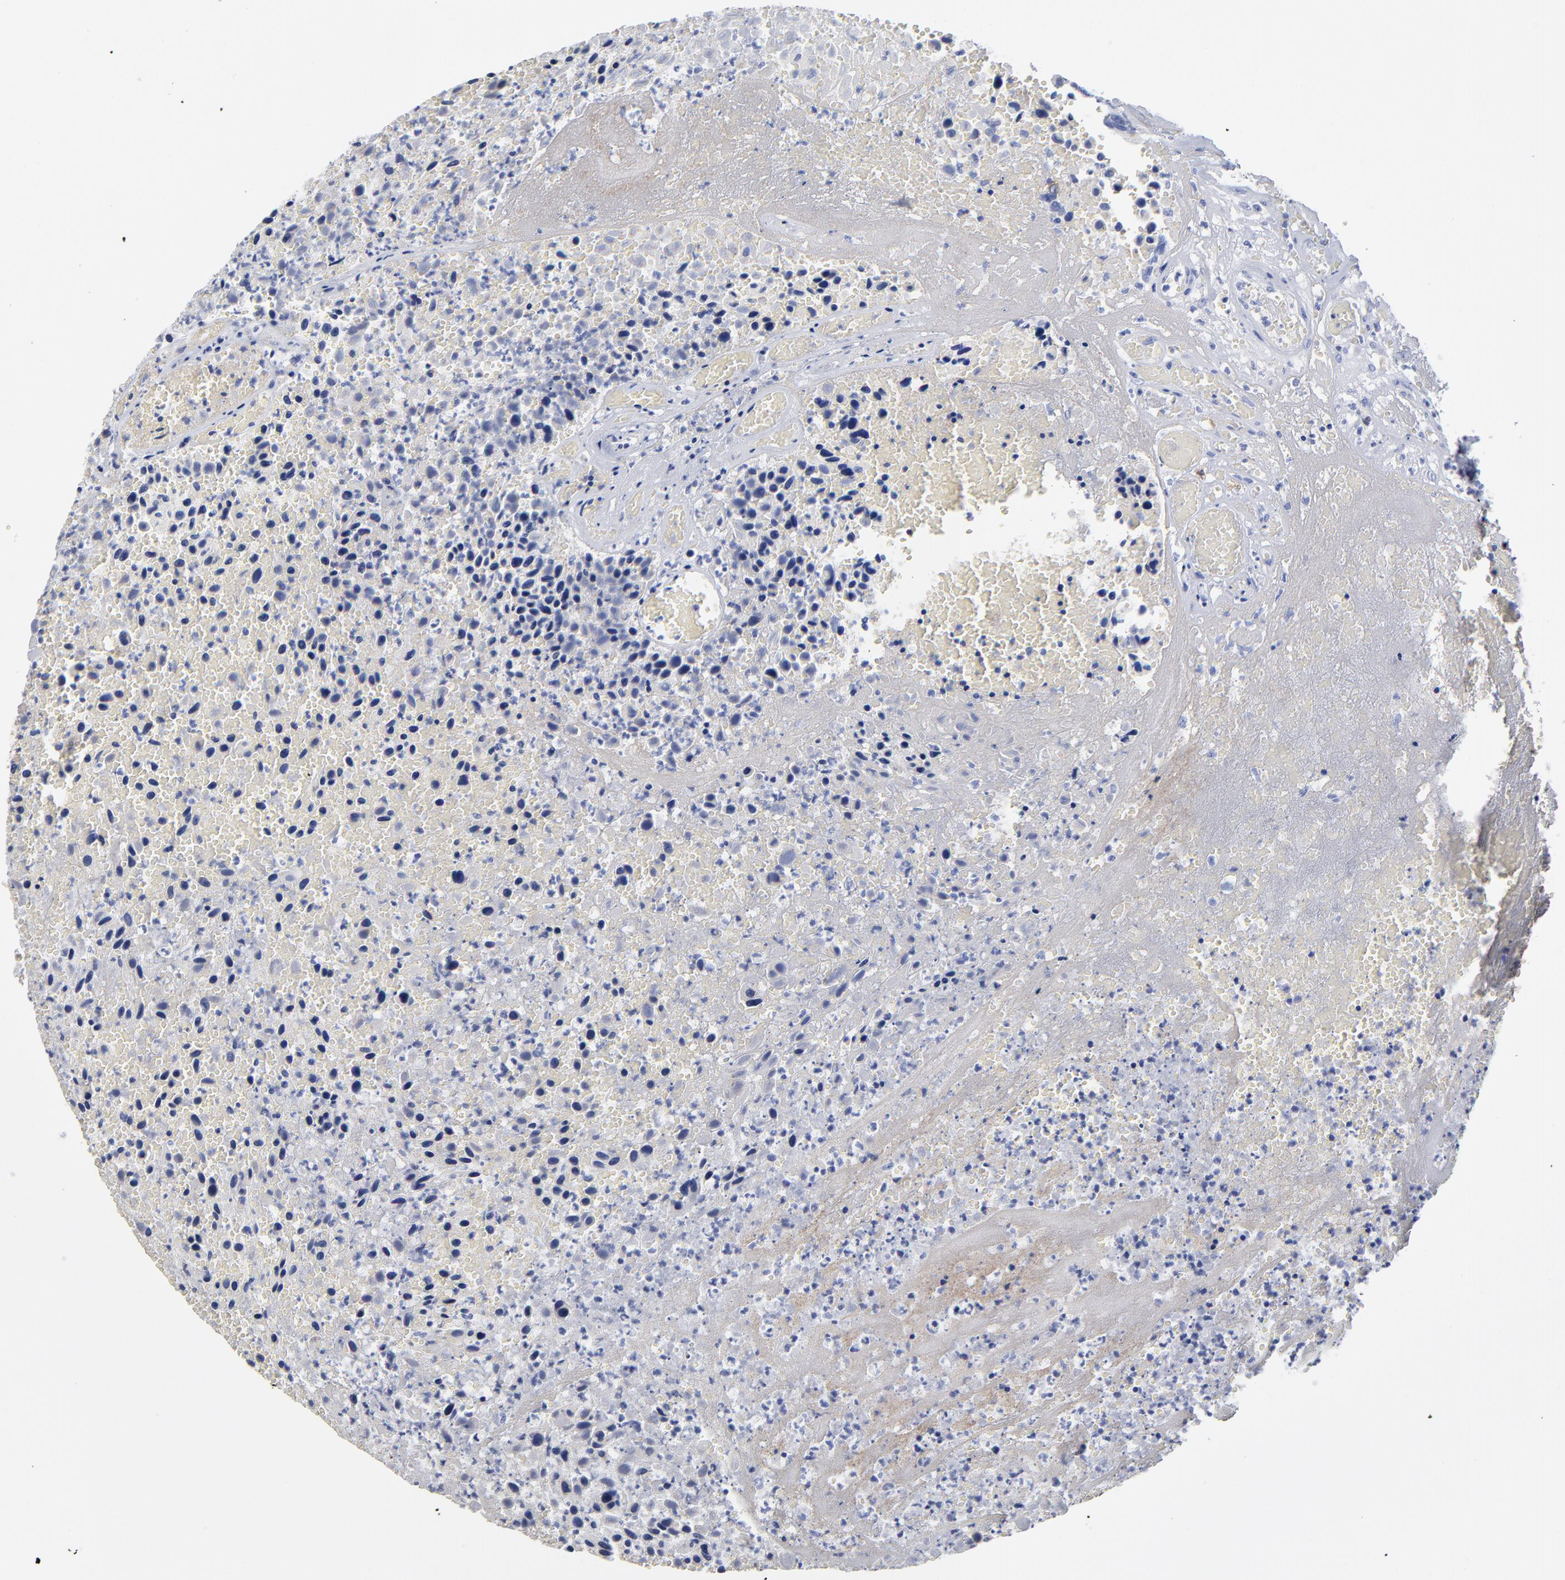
{"staining": {"intensity": "negative", "quantity": "none", "location": "none"}, "tissue": "urothelial cancer", "cell_type": "Tumor cells", "image_type": "cancer", "snomed": [{"axis": "morphology", "description": "Urothelial carcinoma, High grade"}, {"axis": "topography", "description": "Urinary bladder"}], "caption": "This is a micrograph of immunohistochemistry (IHC) staining of urothelial carcinoma (high-grade), which shows no expression in tumor cells.", "gene": "PTP4A1", "patient": {"sex": "male", "age": 66}}